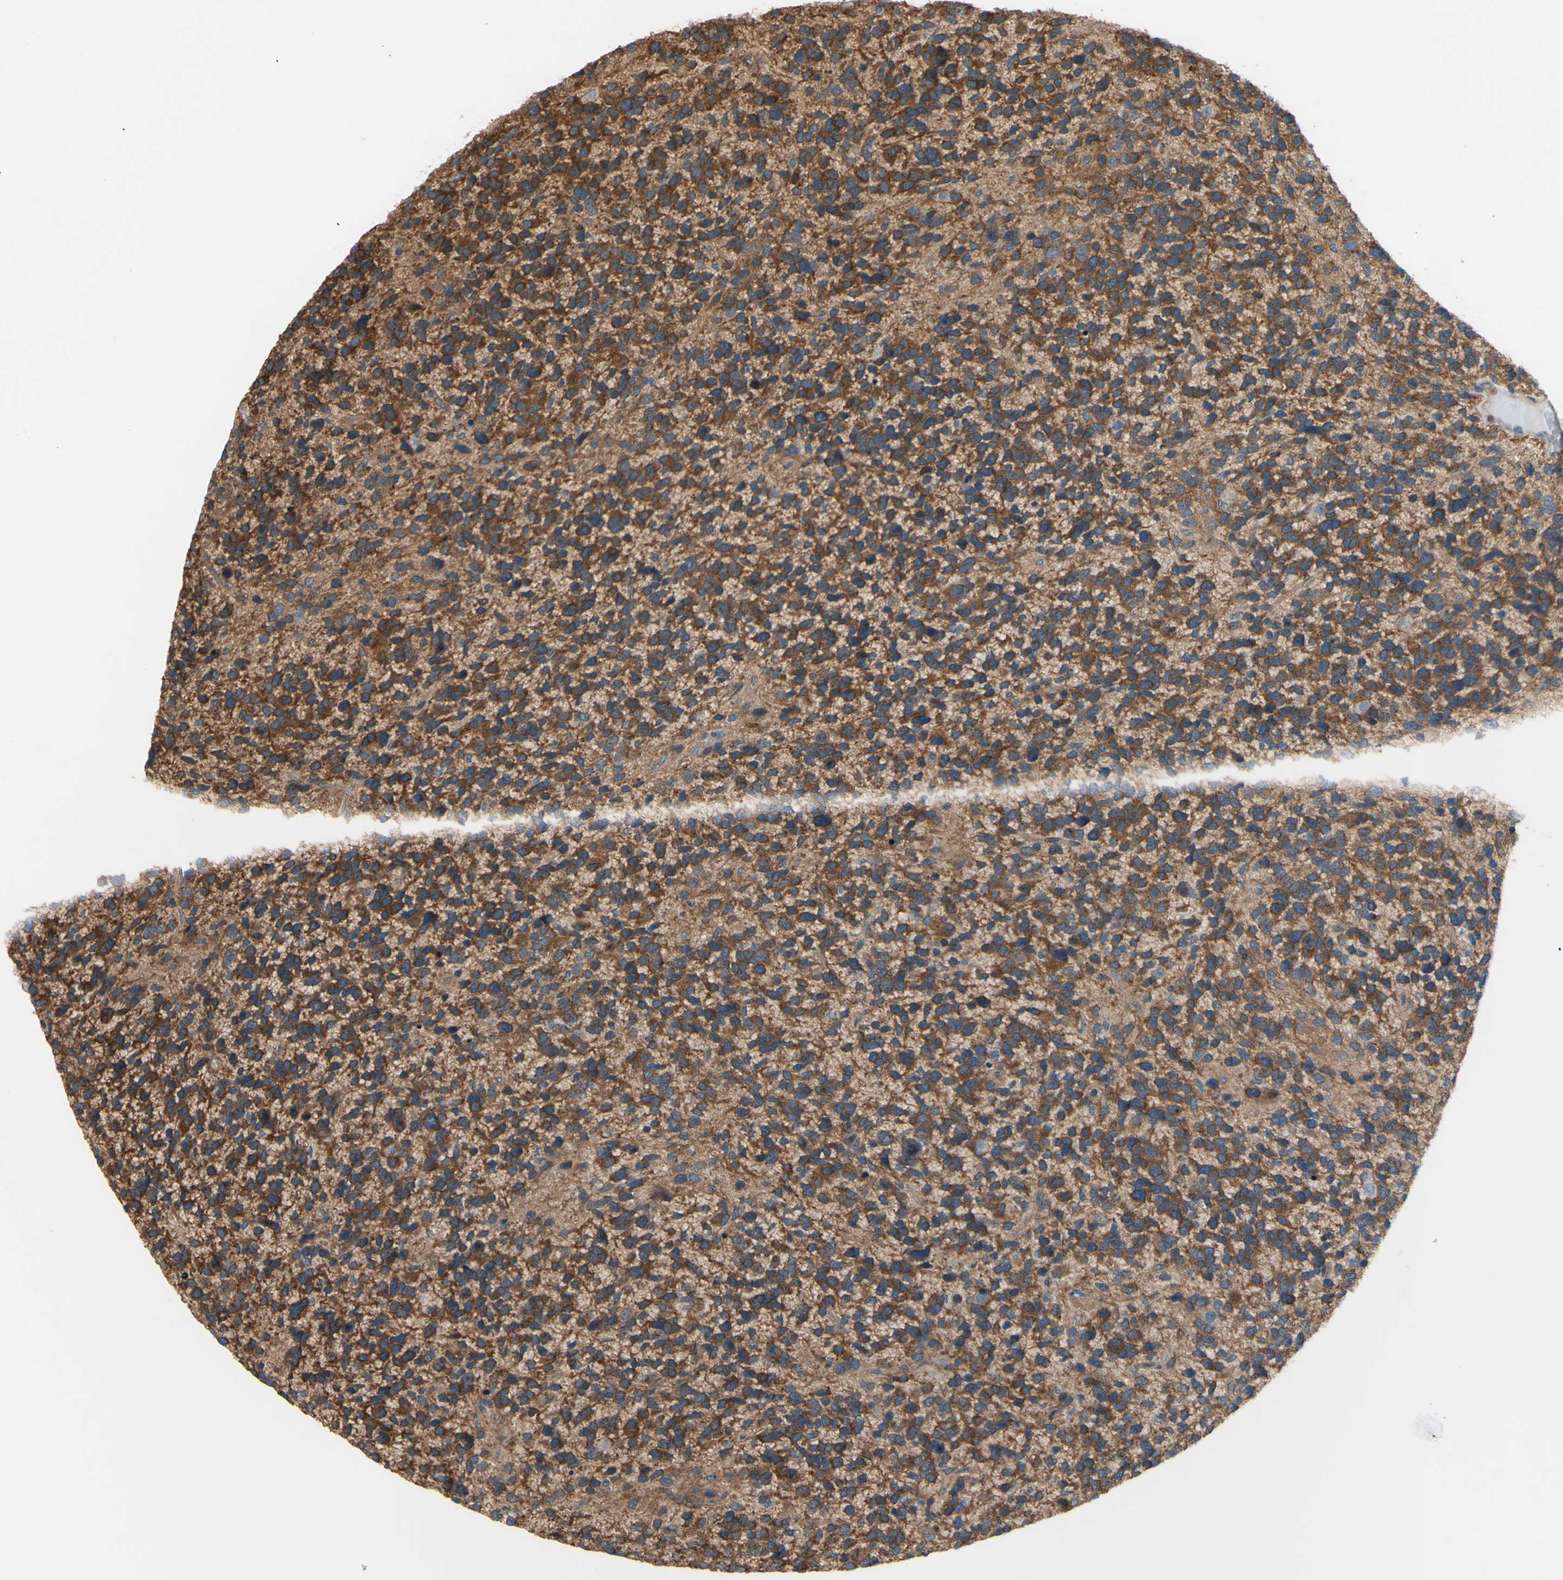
{"staining": {"intensity": "strong", "quantity": ">75%", "location": "cytoplasmic/membranous"}, "tissue": "glioma", "cell_type": "Tumor cells", "image_type": "cancer", "snomed": [{"axis": "morphology", "description": "Glioma, malignant, High grade"}, {"axis": "topography", "description": "Brain"}], "caption": "Tumor cells show high levels of strong cytoplasmic/membranous positivity in approximately >75% of cells in glioma.", "gene": "DYNLRB1", "patient": {"sex": "female", "age": 58}}